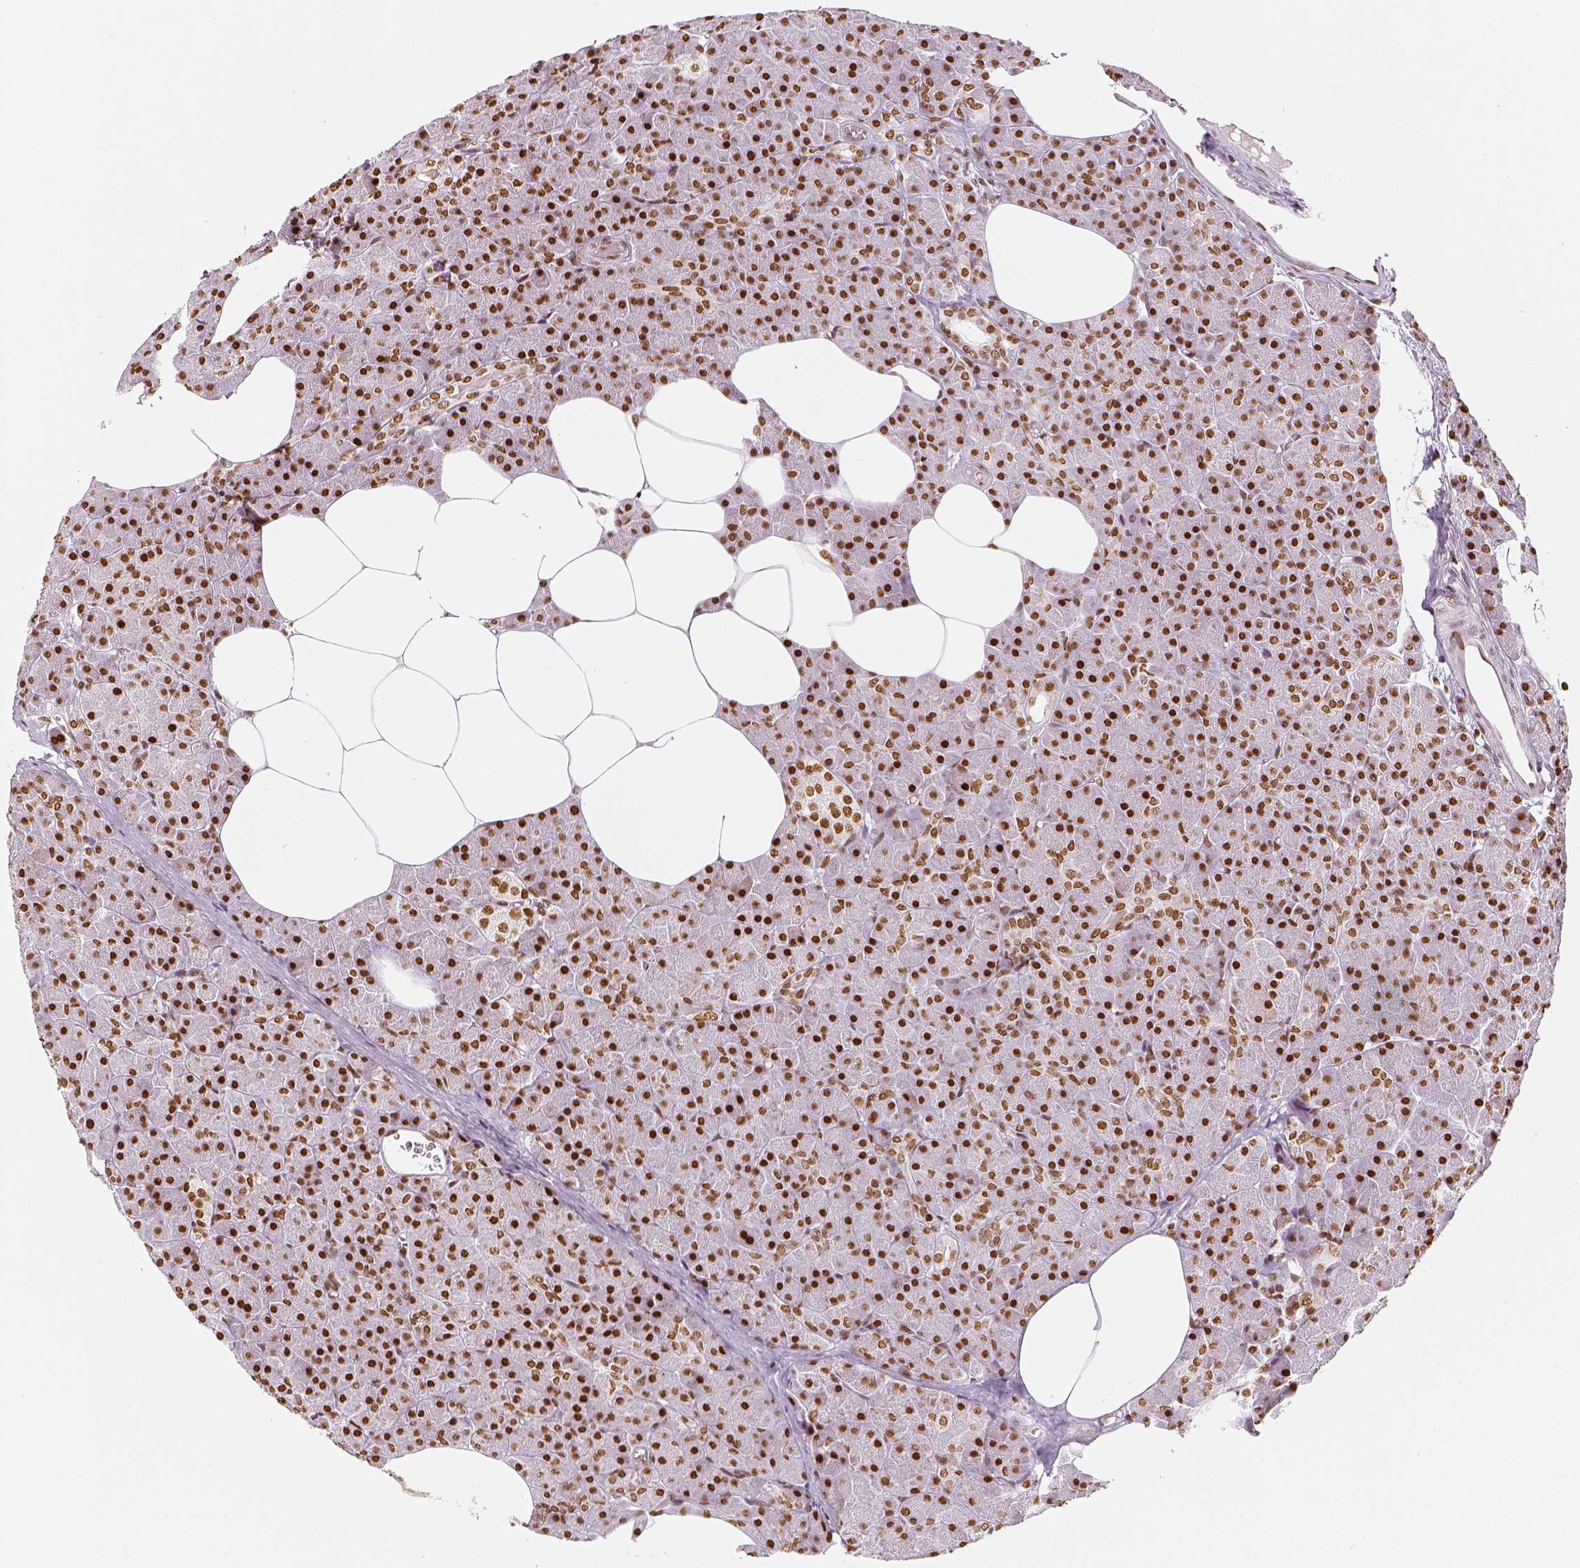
{"staining": {"intensity": "strong", "quantity": ">75%", "location": "nuclear"}, "tissue": "pancreas", "cell_type": "Exocrine glandular cells", "image_type": "normal", "snomed": [{"axis": "morphology", "description": "Normal tissue, NOS"}, {"axis": "topography", "description": "Pancreas"}], "caption": "Brown immunohistochemical staining in benign pancreas exhibits strong nuclear expression in about >75% of exocrine glandular cells. Nuclei are stained in blue.", "gene": "KDM5B", "patient": {"sex": "female", "age": 45}}